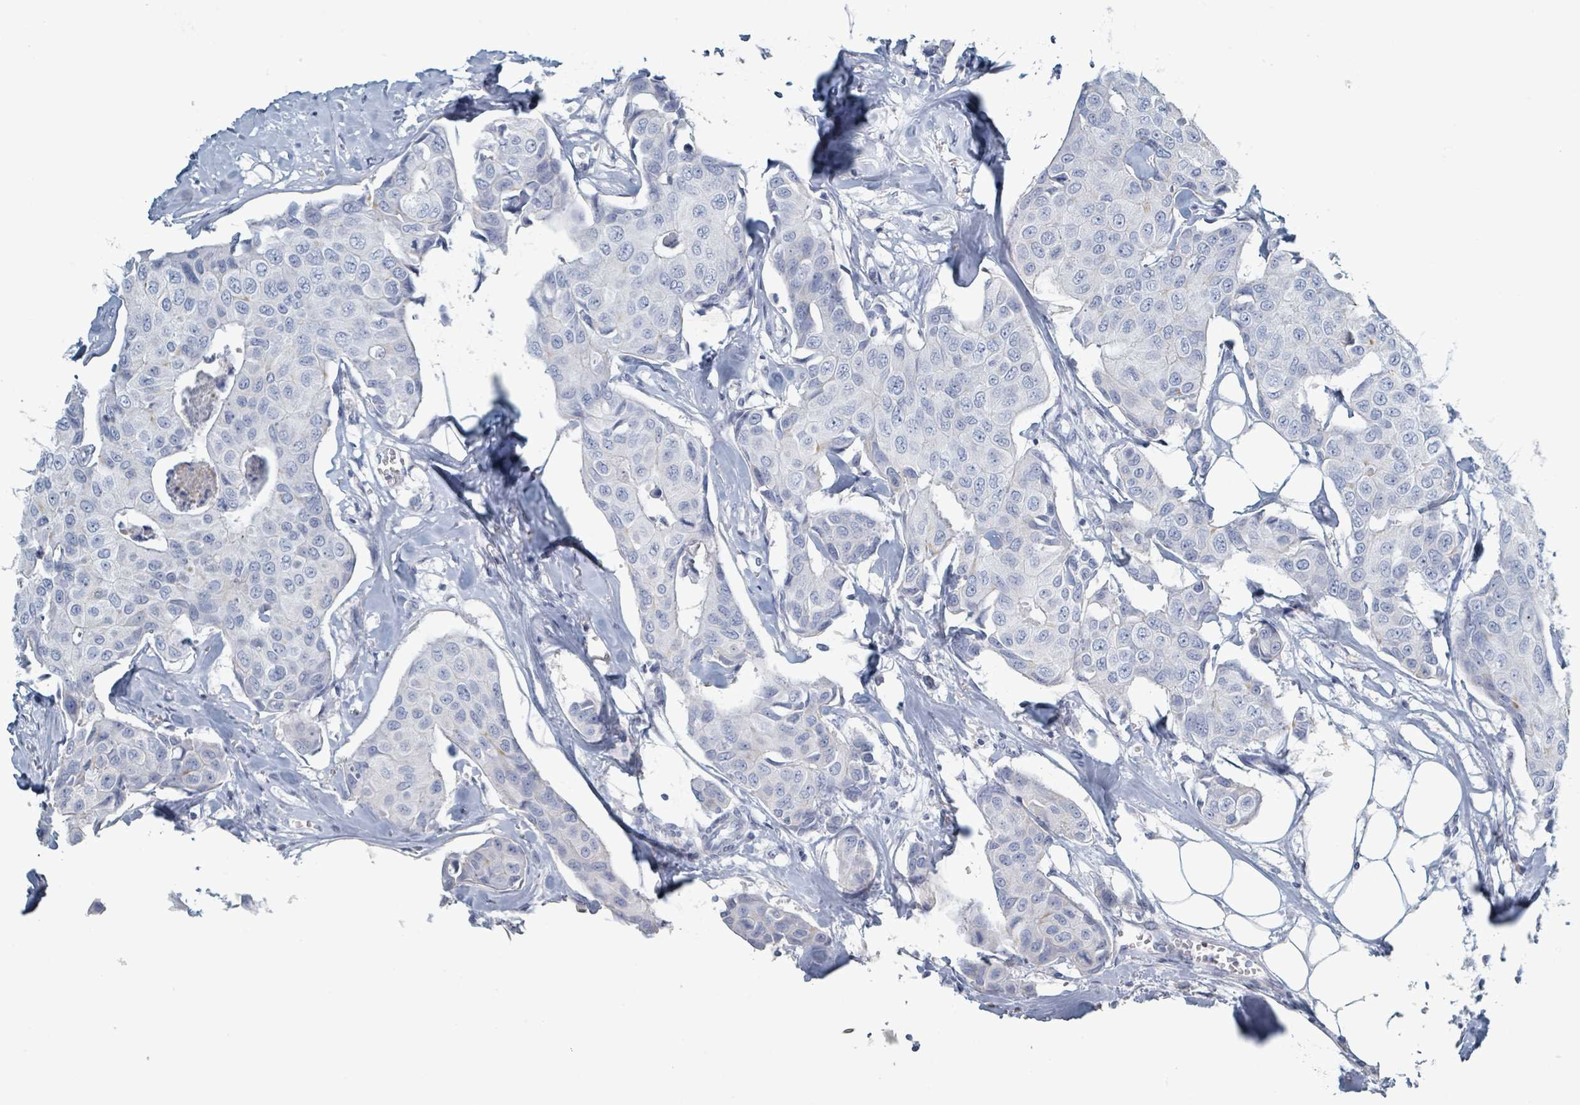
{"staining": {"intensity": "negative", "quantity": "none", "location": "none"}, "tissue": "breast cancer", "cell_type": "Tumor cells", "image_type": "cancer", "snomed": [{"axis": "morphology", "description": "Duct carcinoma"}, {"axis": "topography", "description": "Breast"}], "caption": "The image demonstrates no significant expression in tumor cells of breast cancer.", "gene": "HEATR5A", "patient": {"sex": "female", "age": 80}}